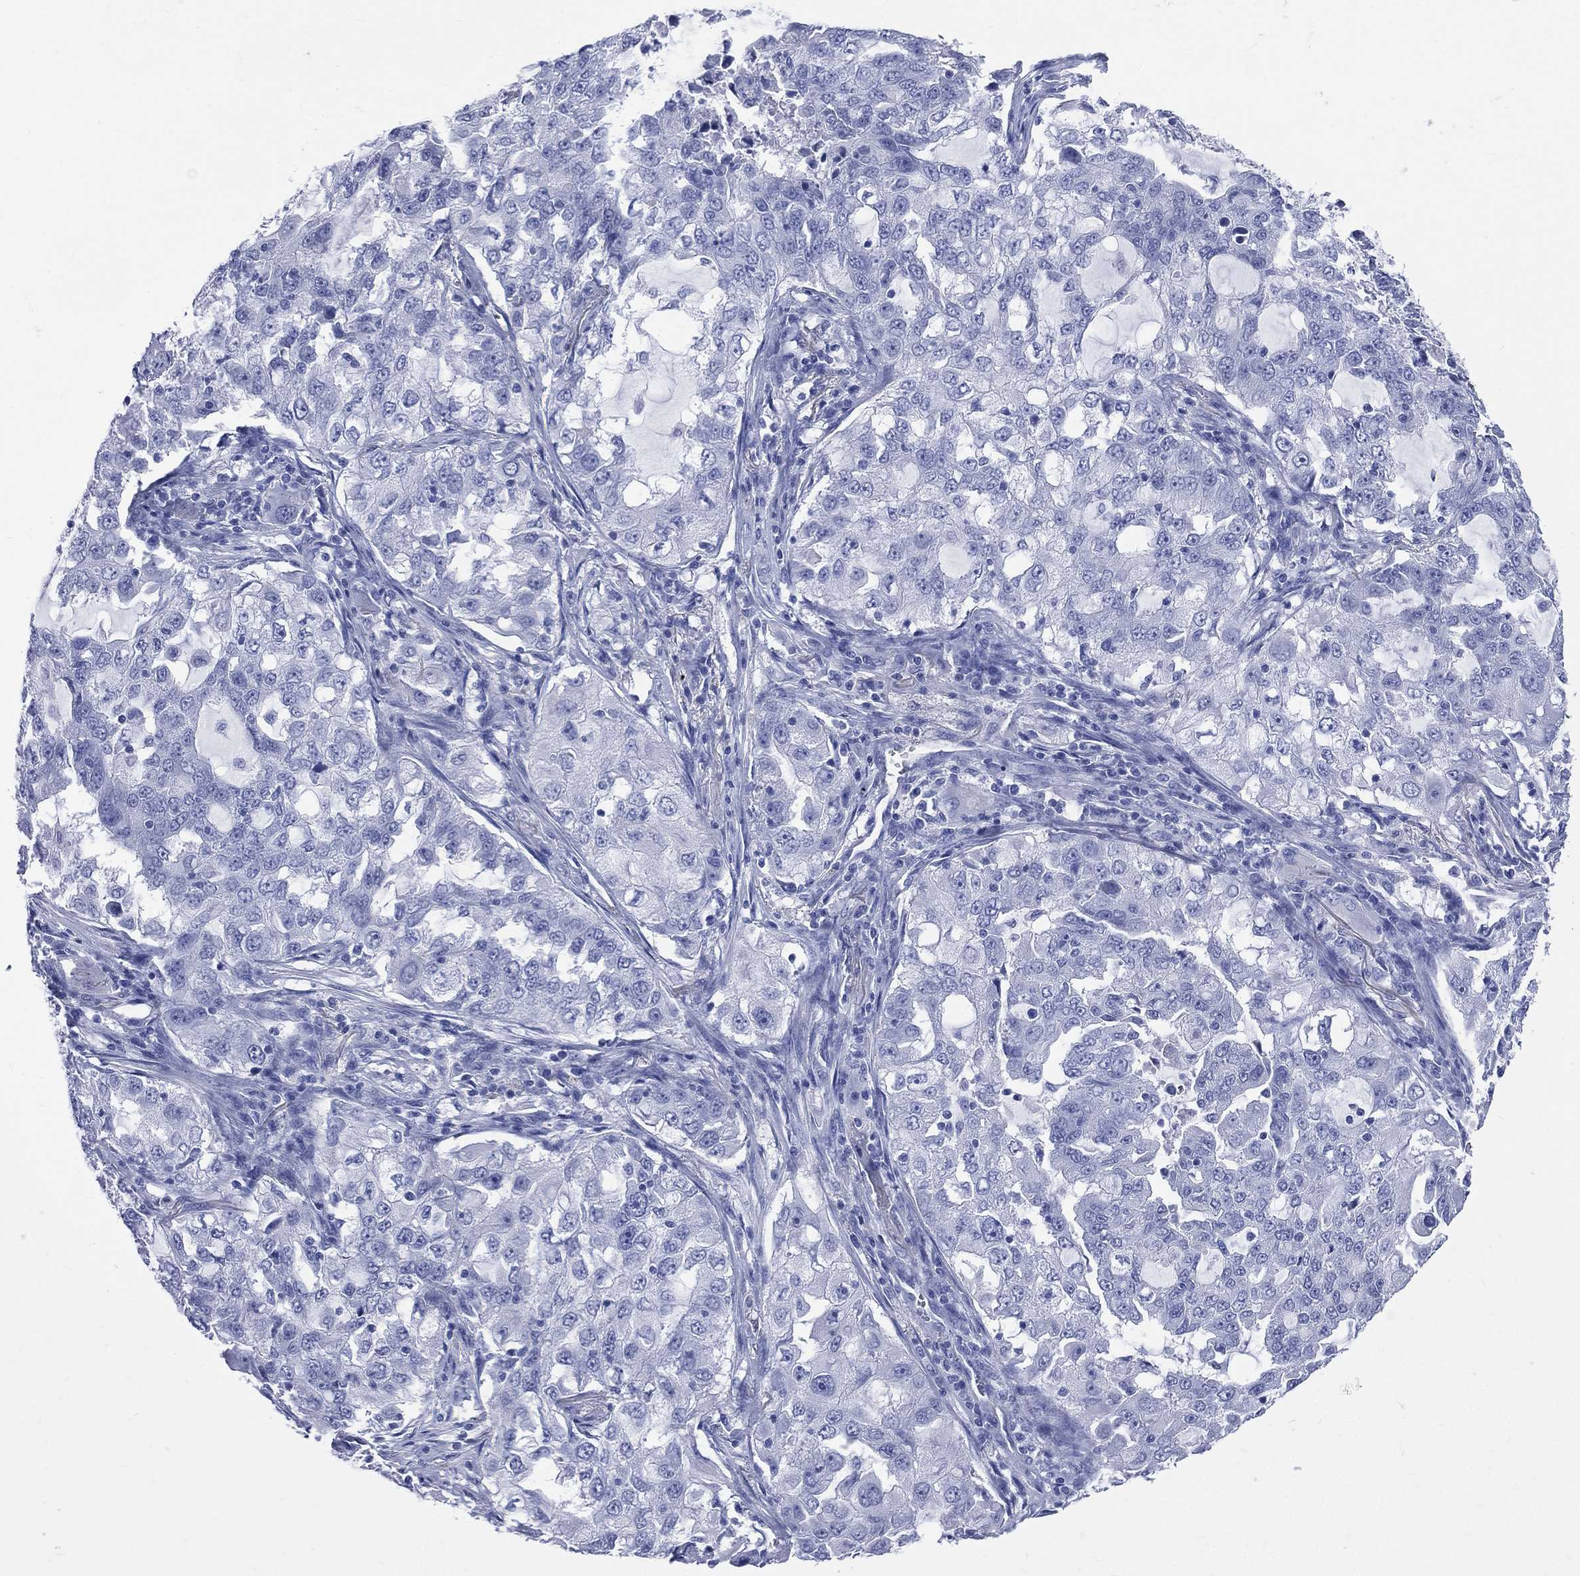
{"staining": {"intensity": "negative", "quantity": "none", "location": "none"}, "tissue": "lung cancer", "cell_type": "Tumor cells", "image_type": "cancer", "snomed": [{"axis": "morphology", "description": "Adenocarcinoma, NOS"}, {"axis": "topography", "description": "Lung"}], "caption": "This micrograph is of lung cancer (adenocarcinoma) stained with immunohistochemistry (IHC) to label a protein in brown with the nuclei are counter-stained blue. There is no expression in tumor cells.", "gene": "SYP", "patient": {"sex": "female", "age": 61}}